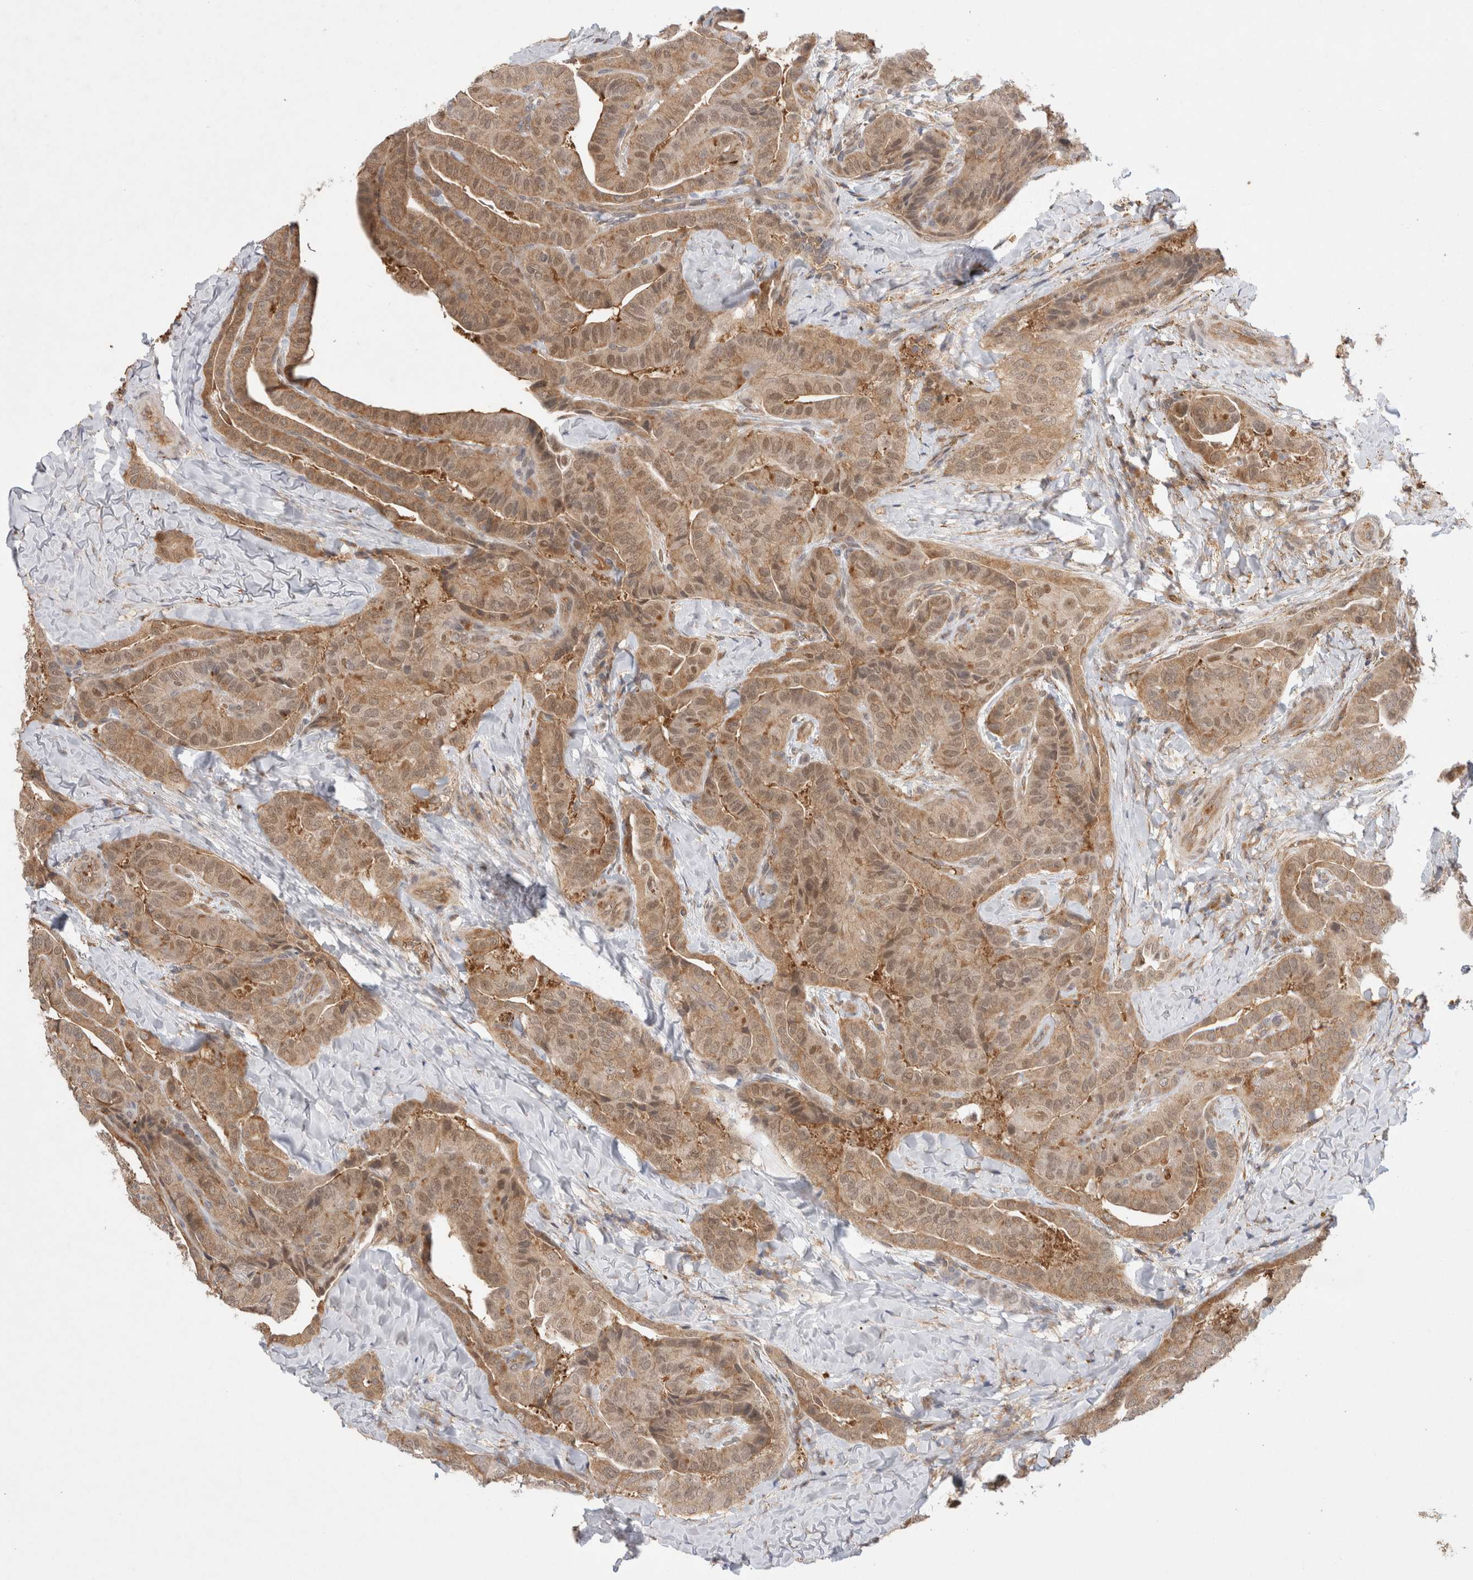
{"staining": {"intensity": "moderate", "quantity": ">75%", "location": "cytoplasmic/membranous"}, "tissue": "thyroid cancer", "cell_type": "Tumor cells", "image_type": "cancer", "snomed": [{"axis": "morphology", "description": "Papillary adenocarcinoma, NOS"}, {"axis": "topography", "description": "Thyroid gland"}], "caption": "Immunohistochemistry photomicrograph of neoplastic tissue: thyroid cancer (papillary adenocarcinoma) stained using IHC displays medium levels of moderate protein expression localized specifically in the cytoplasmic/membranous of tumor cells, appearing as a cytoplasmic/membranous brown color.", "gene": "EIF3E", "patient": {"sex": "male", "age": 77}}